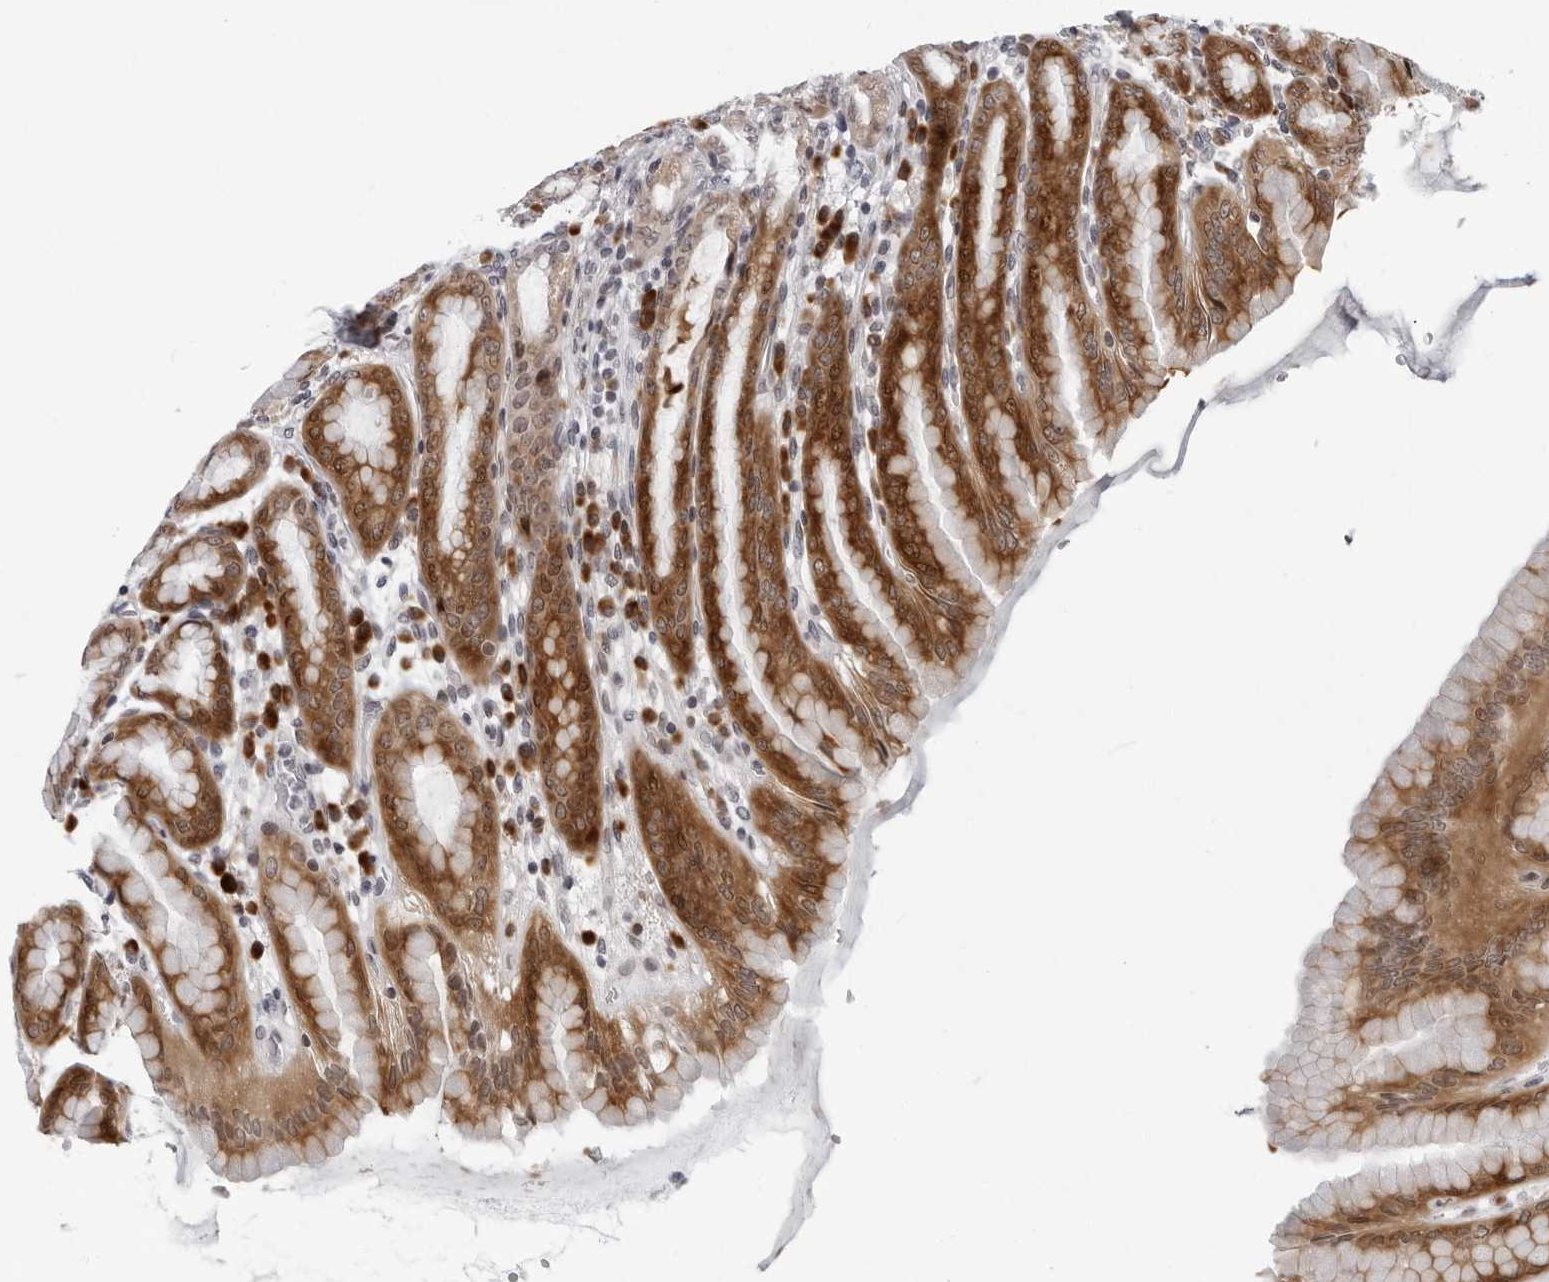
{"staining": {"intensity": "moderate", "quantity": ">75%", "location": "cytoplasmic/membranous,nuclear"}, "tissue": "stomach", "cell_type": "Glandular cells", "image_type": "normal", "snomed": [{"axis": "morphology", "description": "Normal tissue, NOS"}, {"axis": "topography", "description": "Stomach, upper"}], "caption": "Immunohistochemistry (IHC) of benign human stomach reveals medium levels of moderate cytoplasmic/membranous,nuclear staining in approximately >75% of glandular cells. Nuclei are stained in blue.", "gene": "PIP4K2C", "patient": {"sex": "male", "age": 68}}